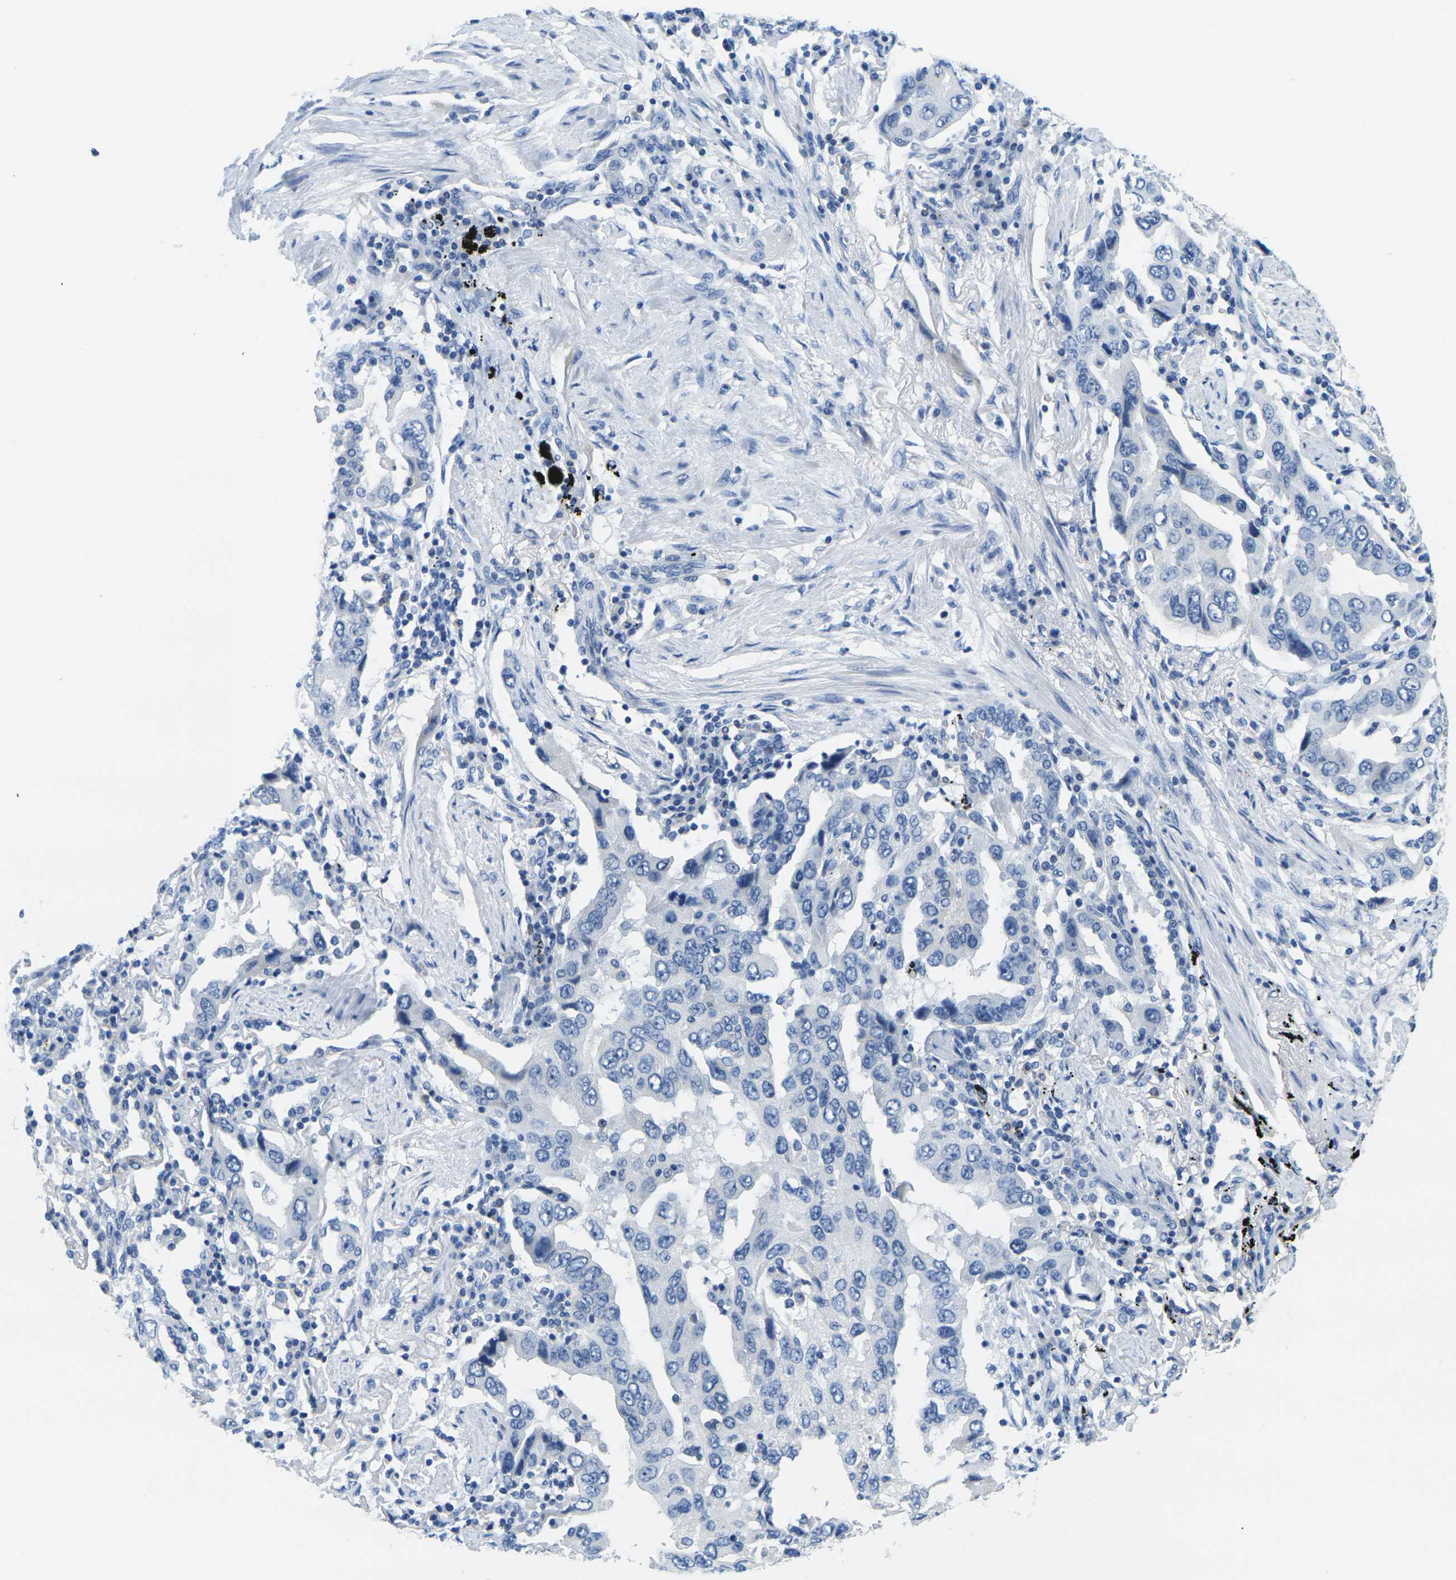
{"staining": {"intensity": "negative", "quantity": "none", "location": "none"}, "tissue": "lung cancer", "cell_type": "Tumor cells", "image_type": "cancer", "snomed": [{"axis": "morphology", "description": "Adenocarcinoma, NOS"}, {"axis": "topography", "description": "Lung"}], "caption": "Immunohistochemistry (IHC) image of adenocarcinoma (lung) stained for a protein (brown), which exhibits no staining in tumor cells.", "gene": "FAM3D", "patient": {"sex": "female", "age": 65}}